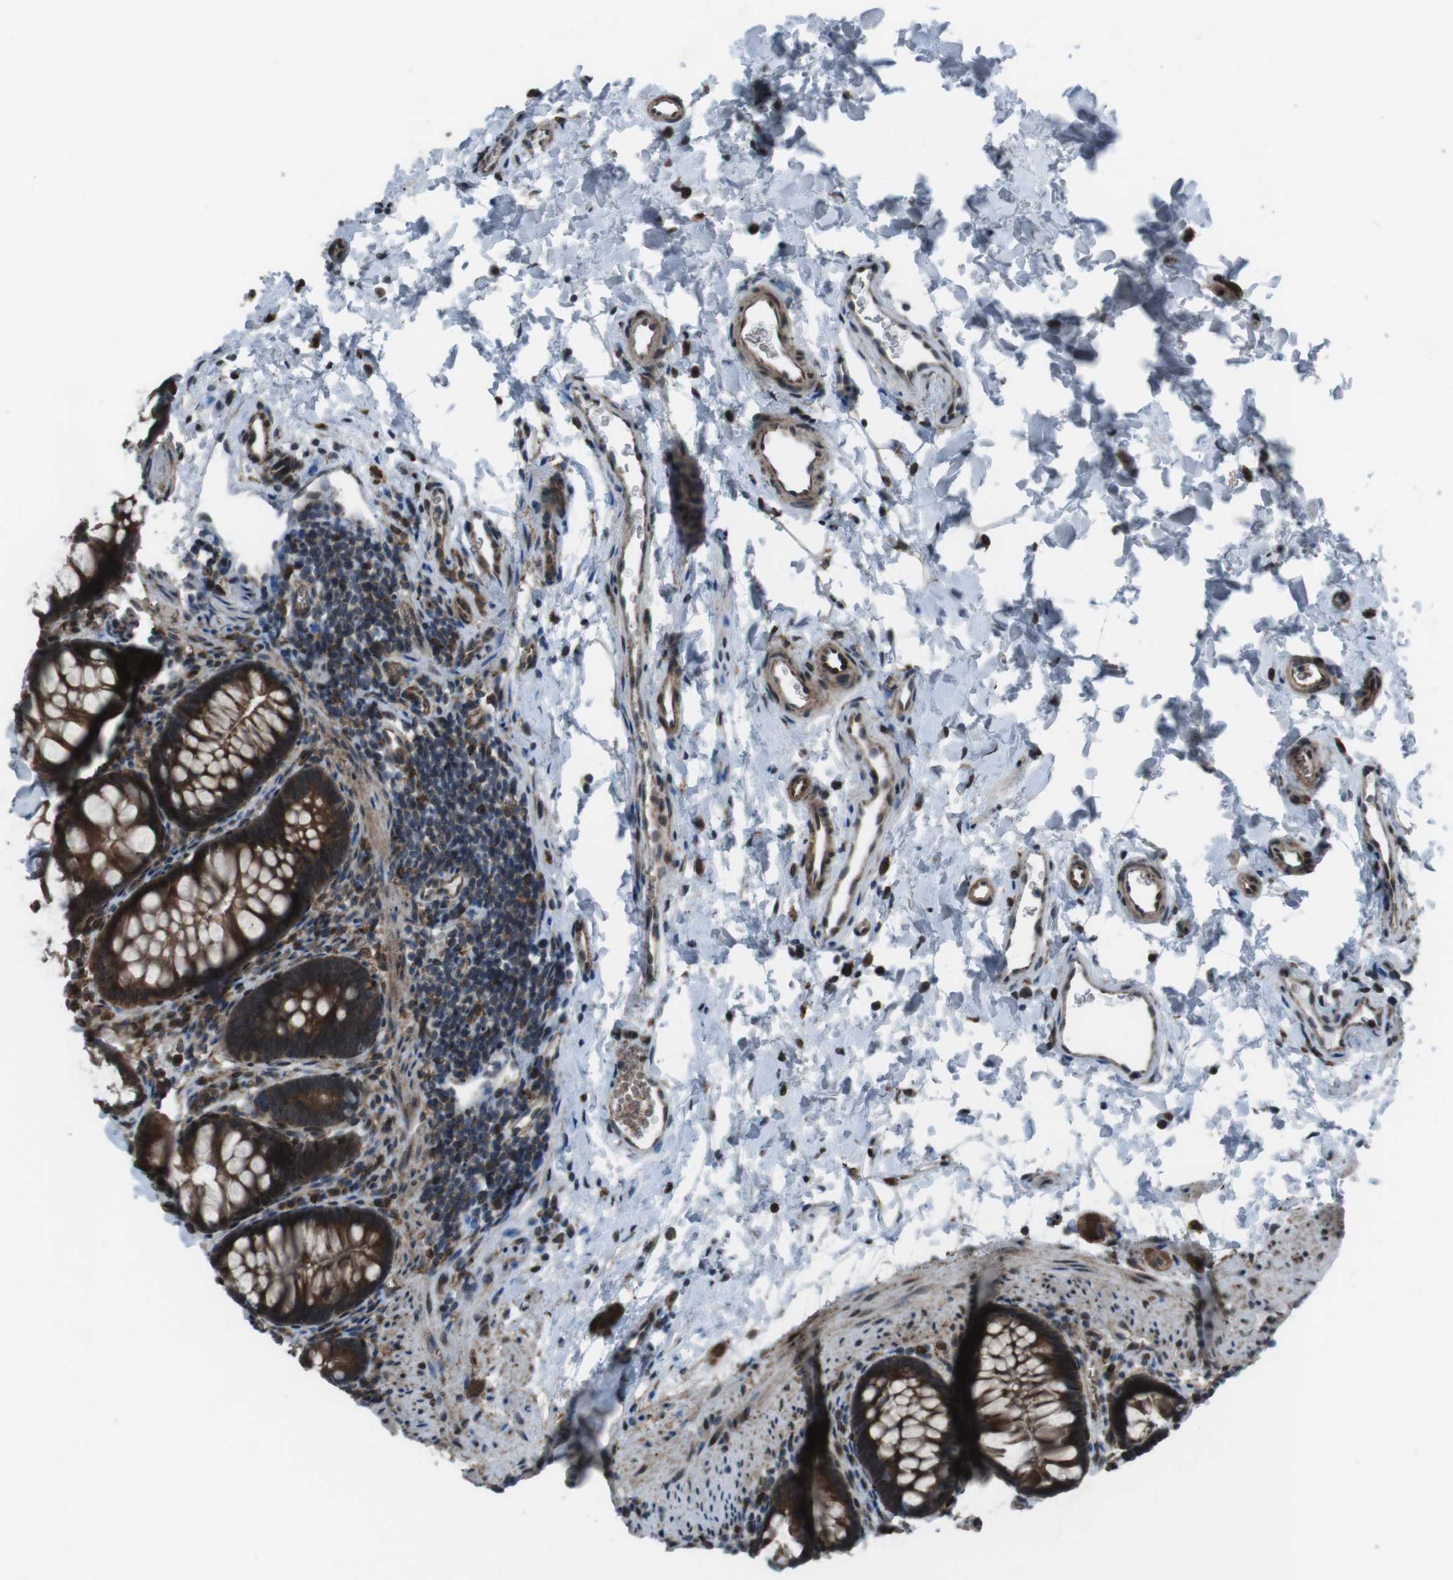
{"staining": {"intensity": "strong", "quantity": ">75%", "location": "cytoplasmic/membranous"}, "tissue": "rectum", "cell_type": "Glandular cells", "image_type": "normal", "snomed": [{"axis": "morphology", "description": "Normal tissue, NOS"}, {"axis": "topography", "description": "Rectum"}], "caption": "The micrograph reveals immunohistochemical staining of normal rectum. There is strong cytoplasmic/membranous staining is appreciated in approximately >75% of glandular cells.", "gene": "GDF10", "patient": {"sex": "female", "age": 24}}